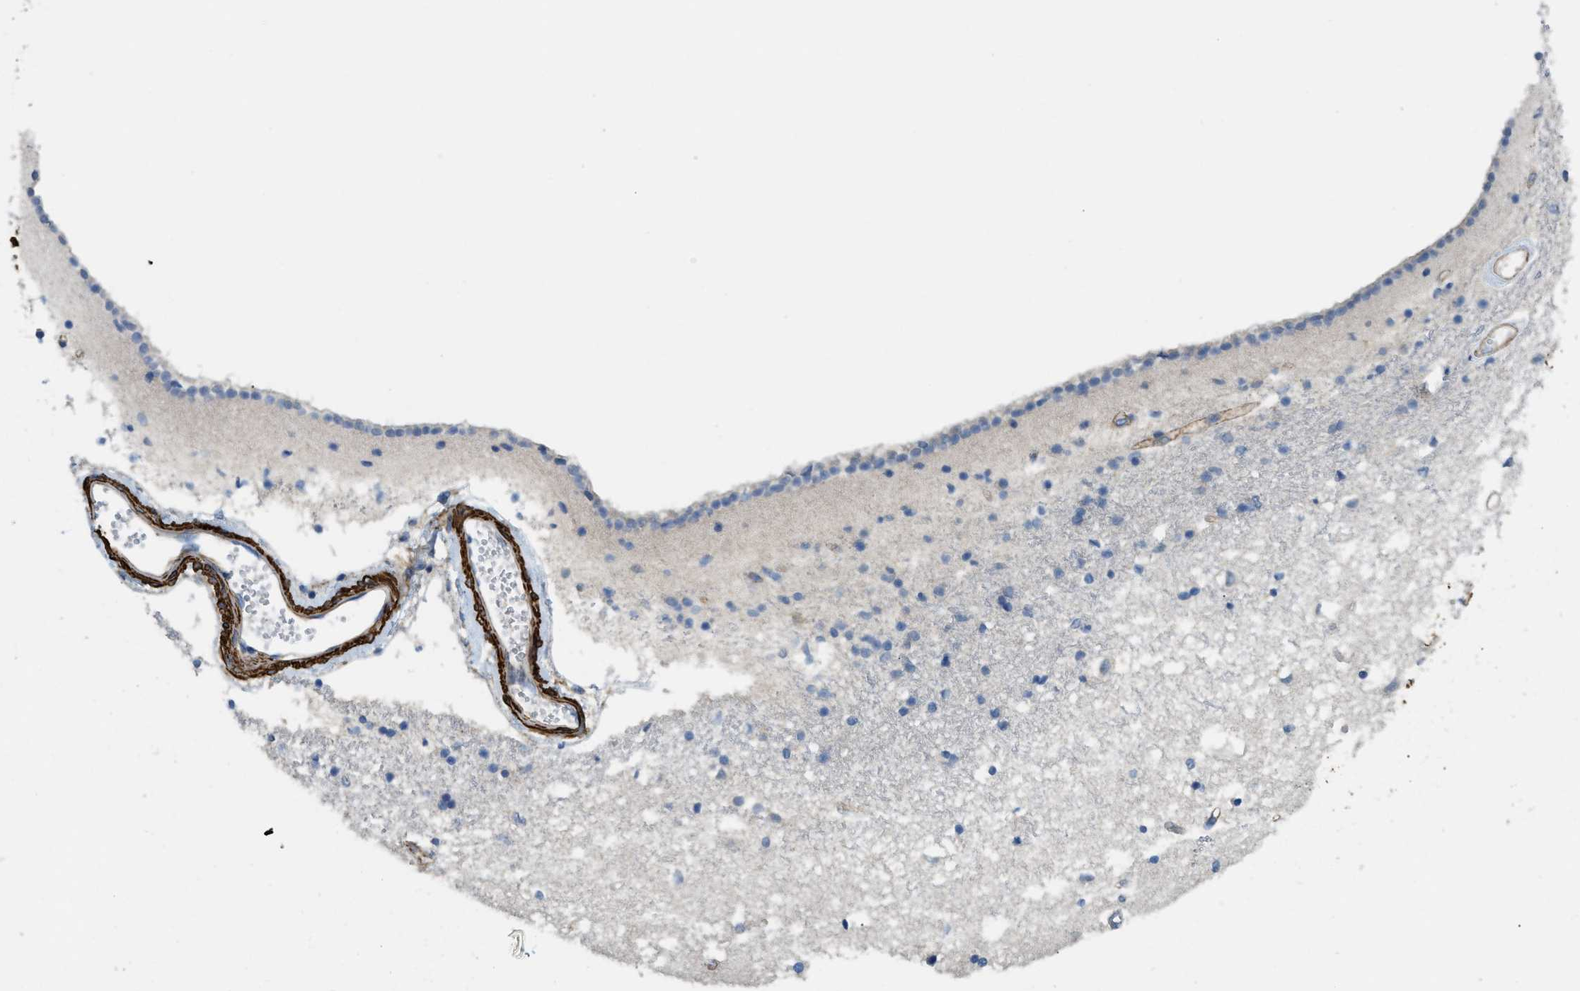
{"staining": {"intensity": "negative", "quantity": "none", "location": "none"}, "tissue": "caudate", "cell_type": "Glial cells", "image_type": "normal", "snomed": [{"axis": "morphology", "description": "Normal tissue, NOS"}, {"axis": "topography", "description": "Lateral ventricle wall"}], "caption": "Immunohistochemistry (IHC) of unremarkable caudate displays no positivity in glial cells.", "gene": "BMPR1A", "patient": {"sex": "male", "age": 45}}